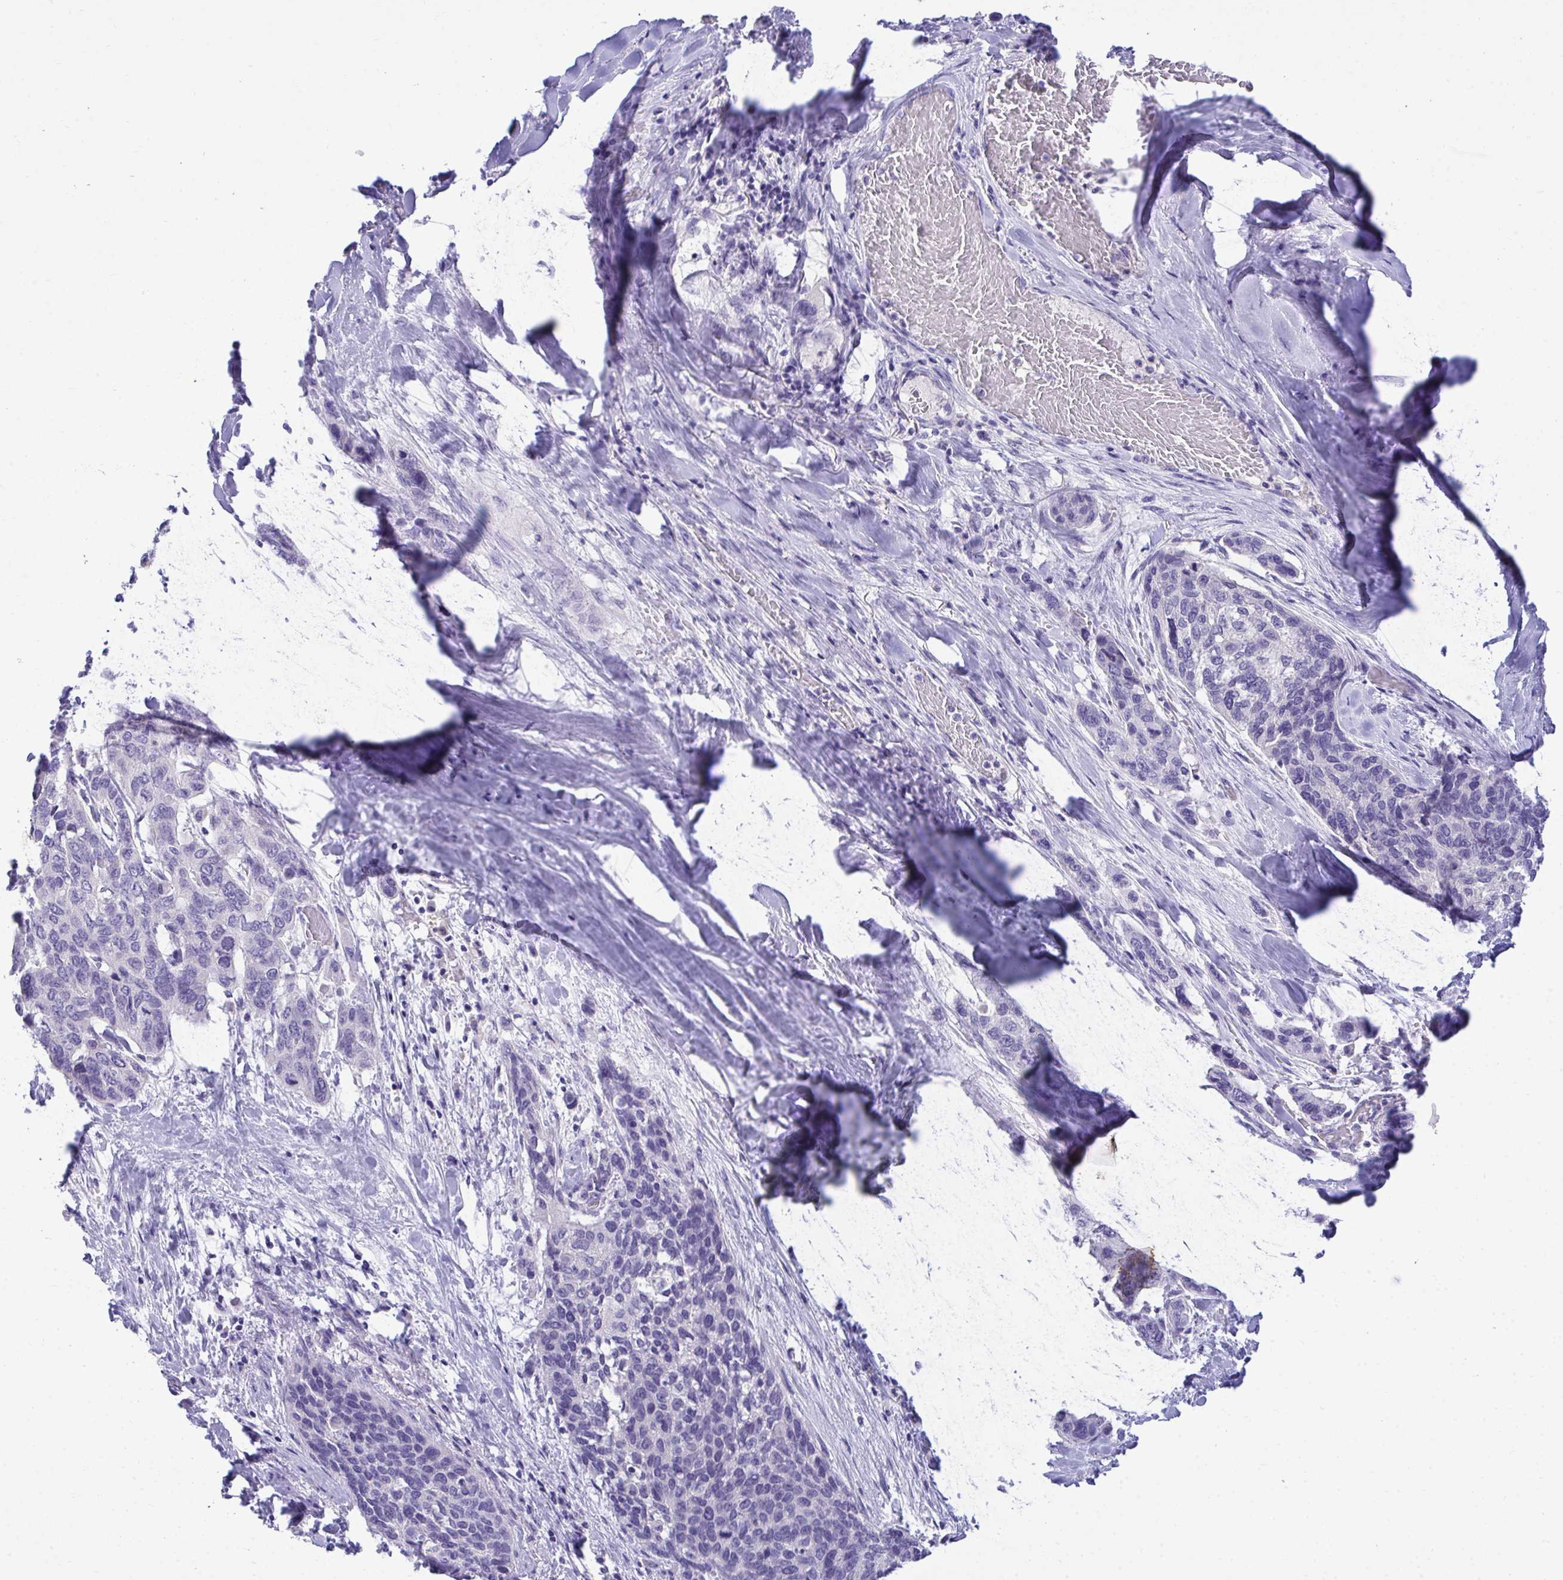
{"staining": {"intensity": "negative", "quantity": "none", "location": "none"}, "tissue": "lung cancer", "cell_type": "Tumor cells", "image_type": "cancer", "snomed": [{"axis": "morphology", "description": "Squamous cell carcinoma, NOS"}, {"axis": "morphology", "description": "Squamous cell carcinoma, metastatic, NOS"}, {"axis": "topography", "description": "Lymph node"}, {"axis": "topography", "description": "Lung"}], "caption": "Immunohistochemical staining of human lung cancer (squamous cell carcinoma) demonstrates no significant positivity in tumor cells. Brightfield microscopy of immunohistochemistry (IHC) stained with DAB (brown) and hematoxylin (blue), captured at high magnification.", "gene": "TMCO5A", "patient": {"sex": "male", "age": 41}}